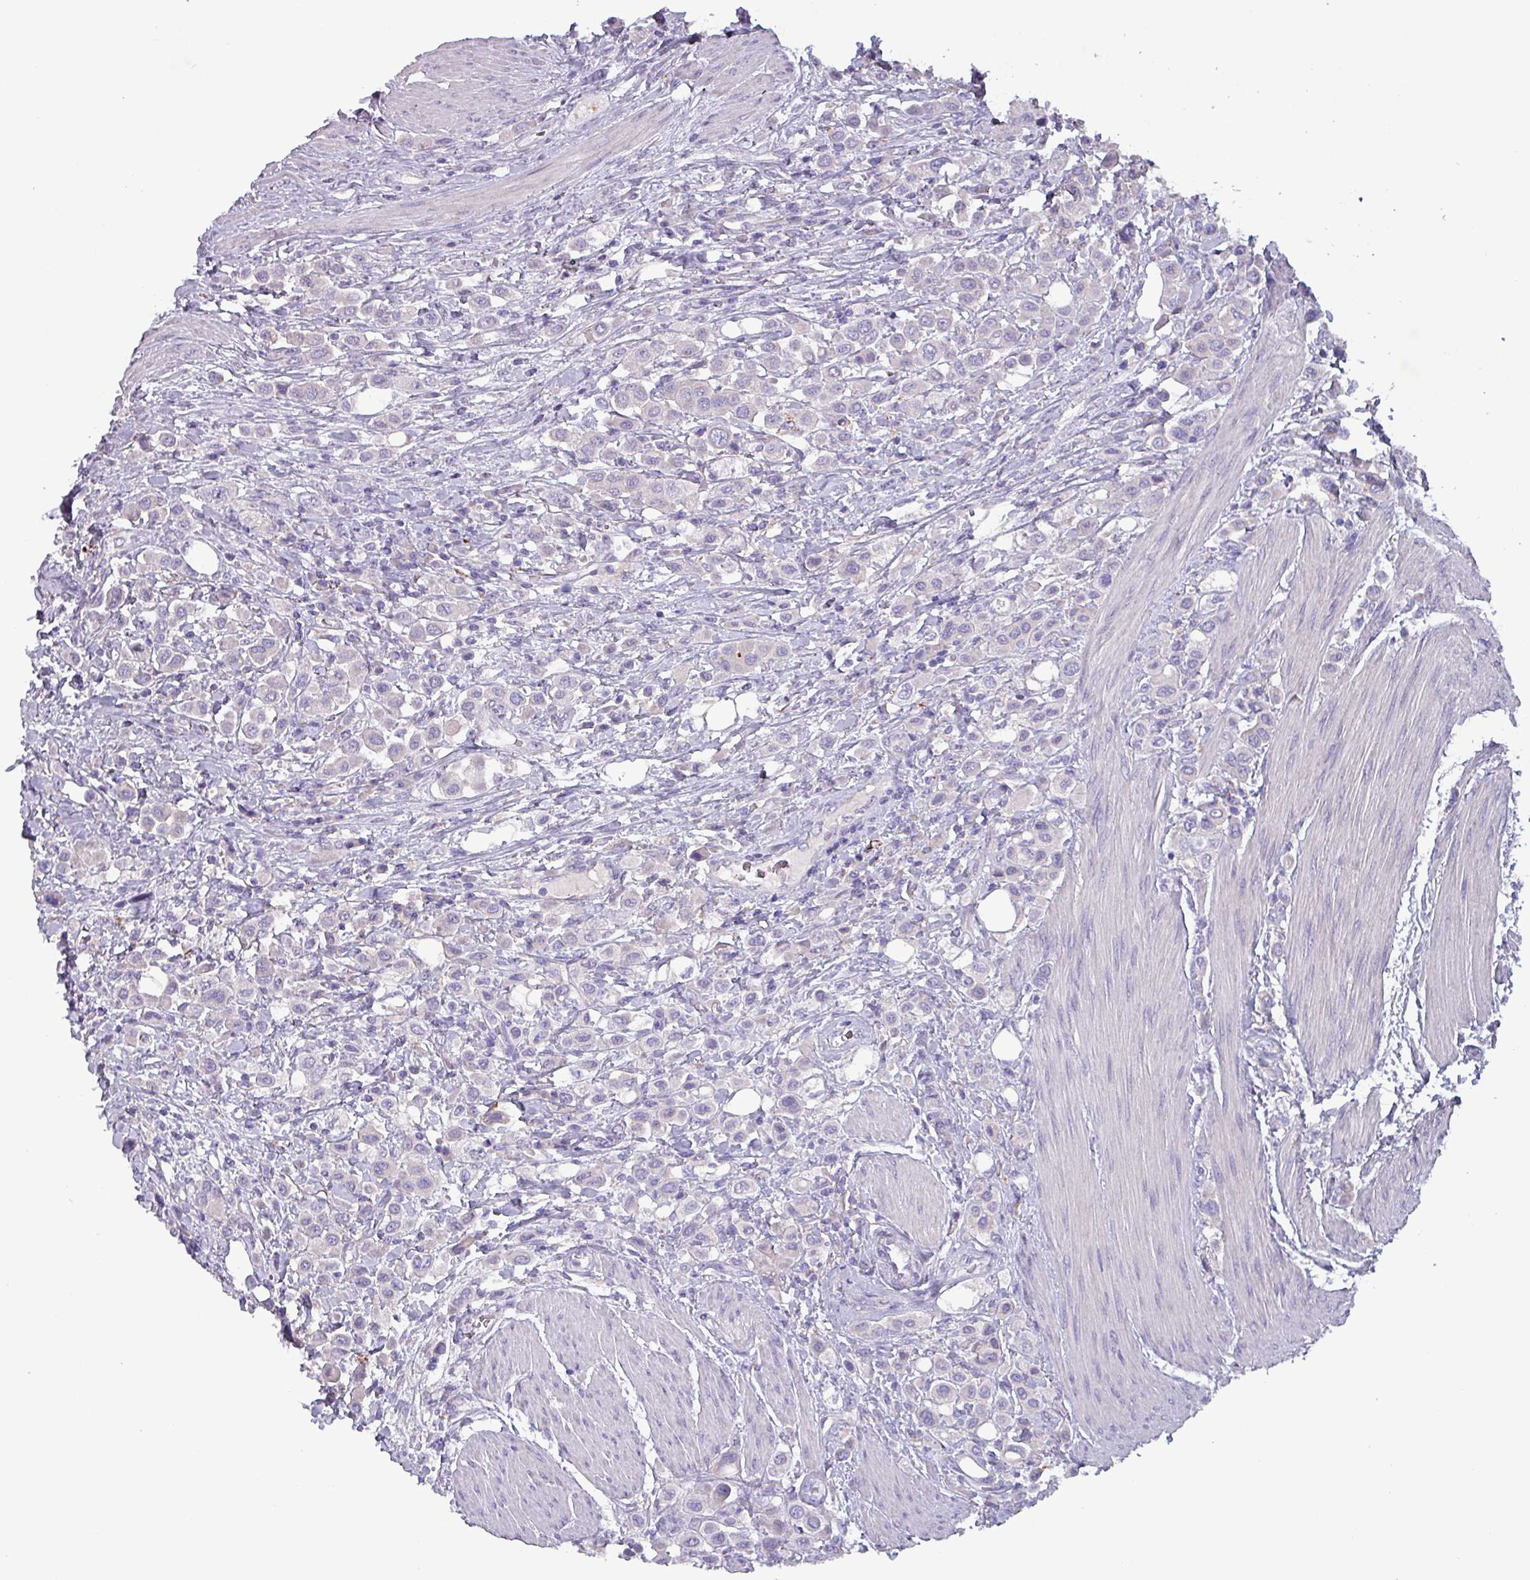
{"staining": {"intensity": "negative", "quantity": "none", "location": "none"}, "tissue": "urothelial cancer", "cell_type": "Tumor cells", "image_type": "cancer", "snomed": [{"axis": "morphology", "description": "Urothelial carcinoma, High grade"}, {"axis": "topography", "description": "Urinary bladder"}], "caption": "Immunohistochemistry (IHC) image of neoplastic tissue: human urothelial cancer stained with DAB exhibits no significant protein expression in tumor cells.", "gene": "HSD3B7", "patient": {"sex": "male", "age": 50}}